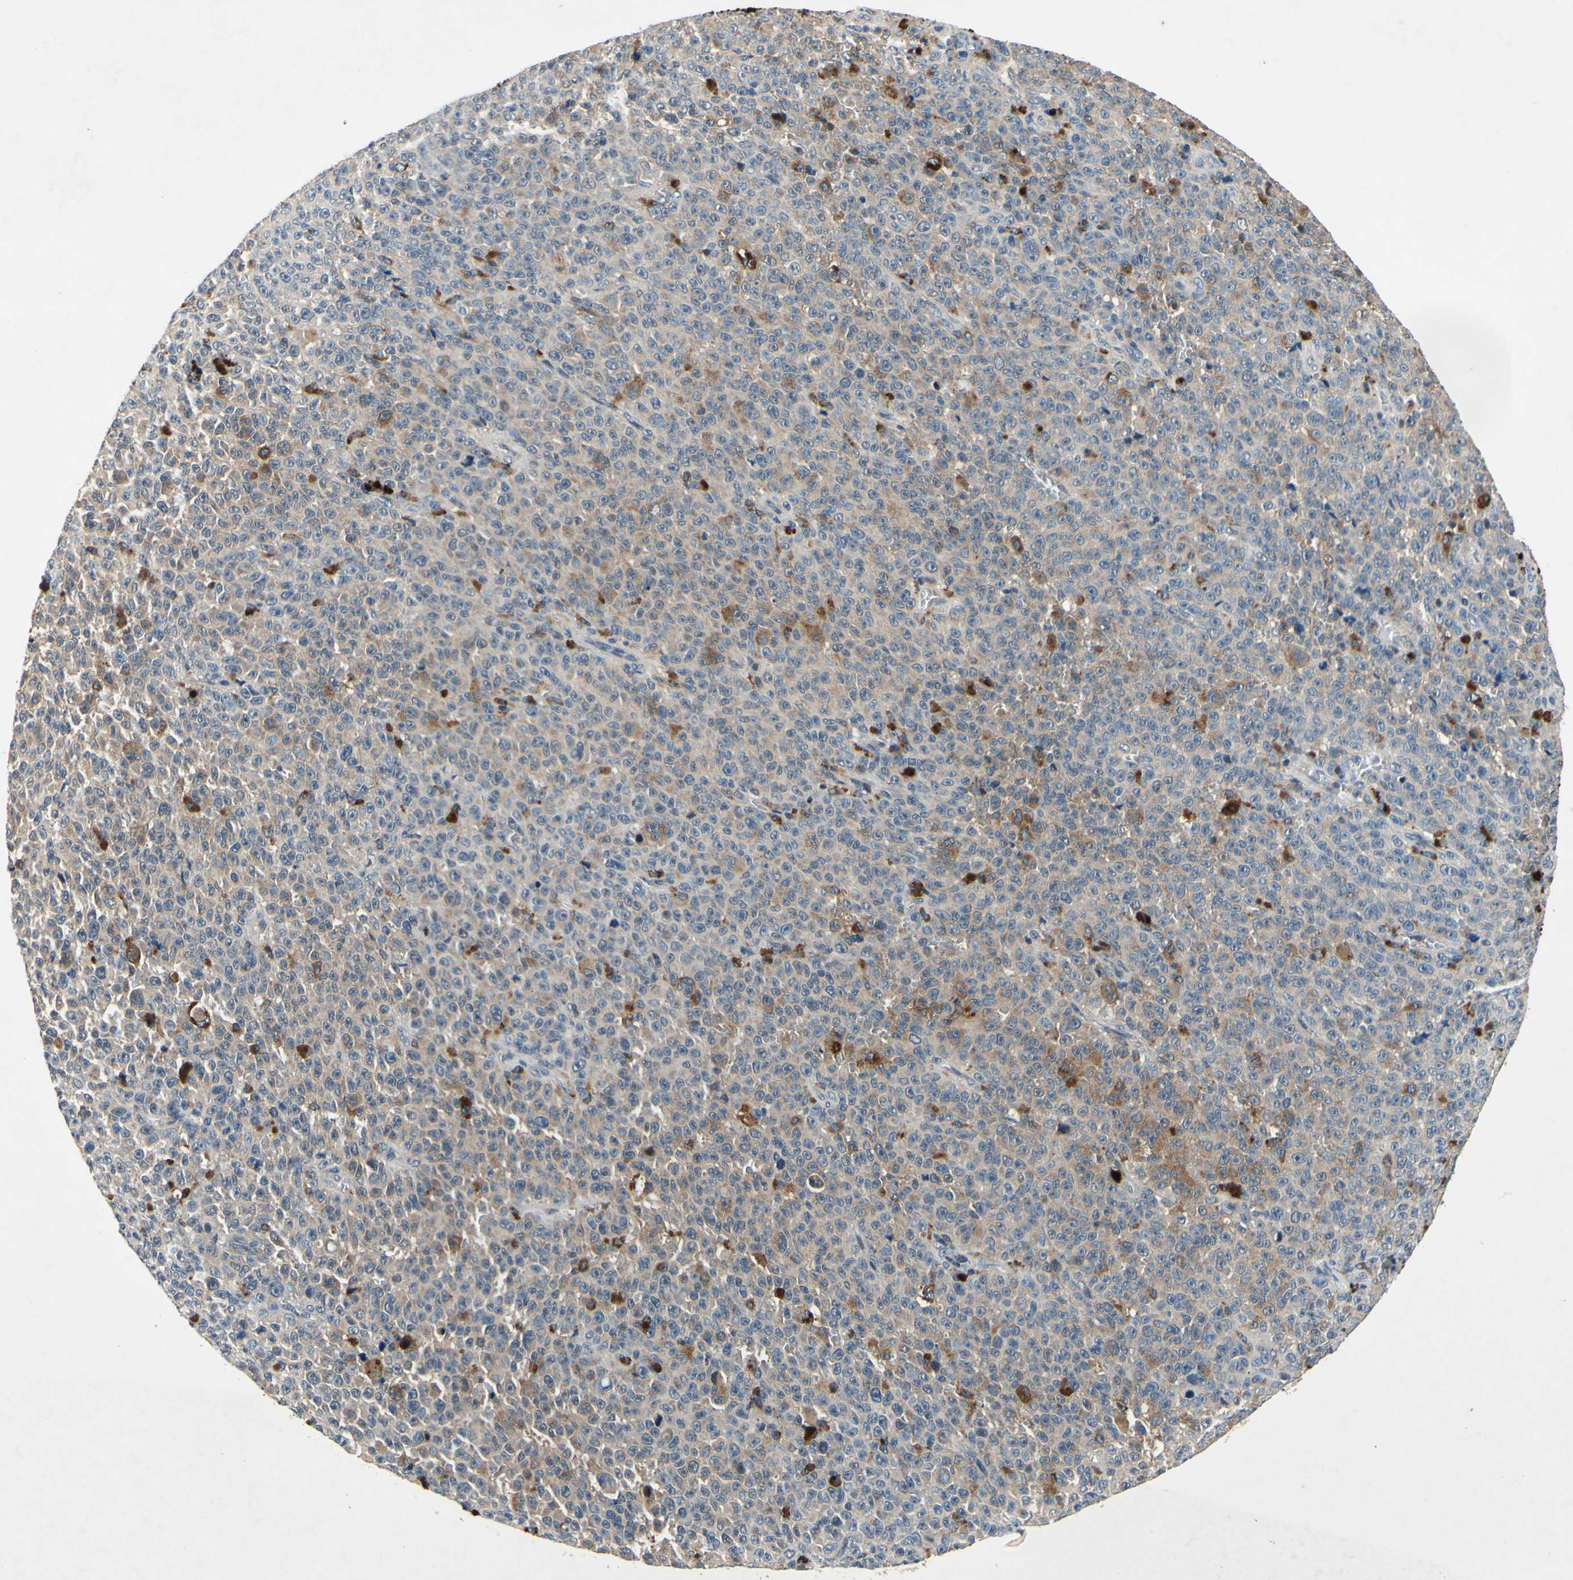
{"staining": {"intensity": "weak", "quantity": "25%-75%", "location": "cytoplasmic/membranous"}, "tissue": "melanoma", "cell_type": "Tumor cells", "image_type": "cancer", "snomed": [{"axis": "morphology", "description": "Malignant melanoma, NOS"}, {"axis": "topography", "description": "Skin"}], "caption": "Immunohistochemical staining of human melanoma demonstrates low levels of weak cytoplasmic/membranous protein positivity in approximately 25%-75% of tumor cells.", "gene": "PLA2G4A", "patient": {"sex": "female", "age": 82}}